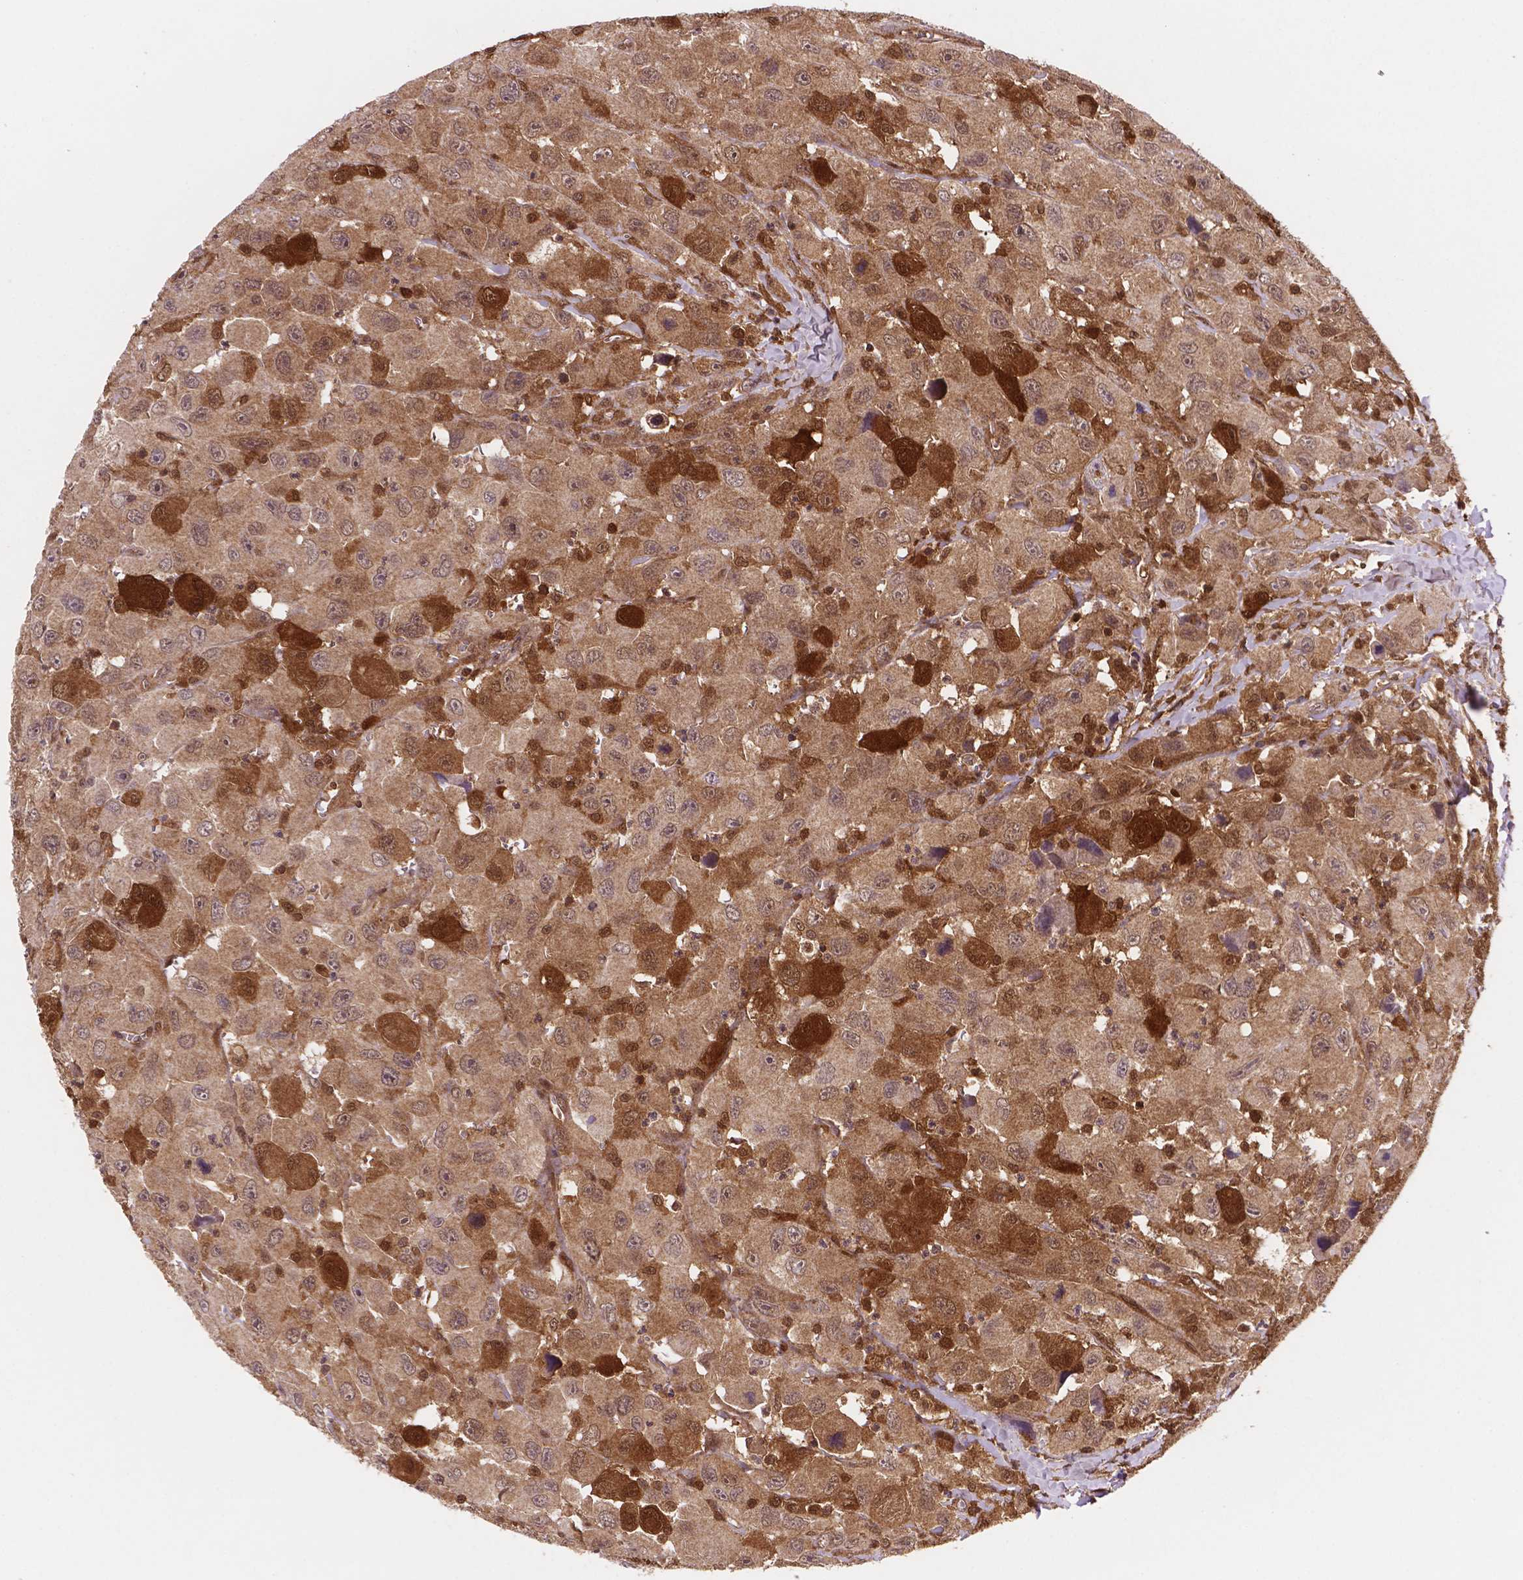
{"staining": {"intensity": "moderate", "quantity": ">75%", "location": "cytoplasmic/membranous,nuclear"}, "tissue": "head and neck cancer", "cell_type": "Tumor cells", "image_type": "cancer", "snomed": [{"axis": "morphology", "description": "Squamous cell carcinoma, NOS"}, {"axis": "morphology", "description": "Squamous cell carcinoma, metastatic, NOS"}, {"axis": "topography", "description": "Oral tissue"}, {"axis": "topography", "description": "Head-Neck"}], "caption": "This is a histology image of immunohistochemistry staining of squamous cell carcinoma (head and neck), which shows moderate expression in the cytoplasmic/membranous and nuclear of tumor cells.", "gene": "UBE2L6", "patient": {"sex": "female", "age": 85}}